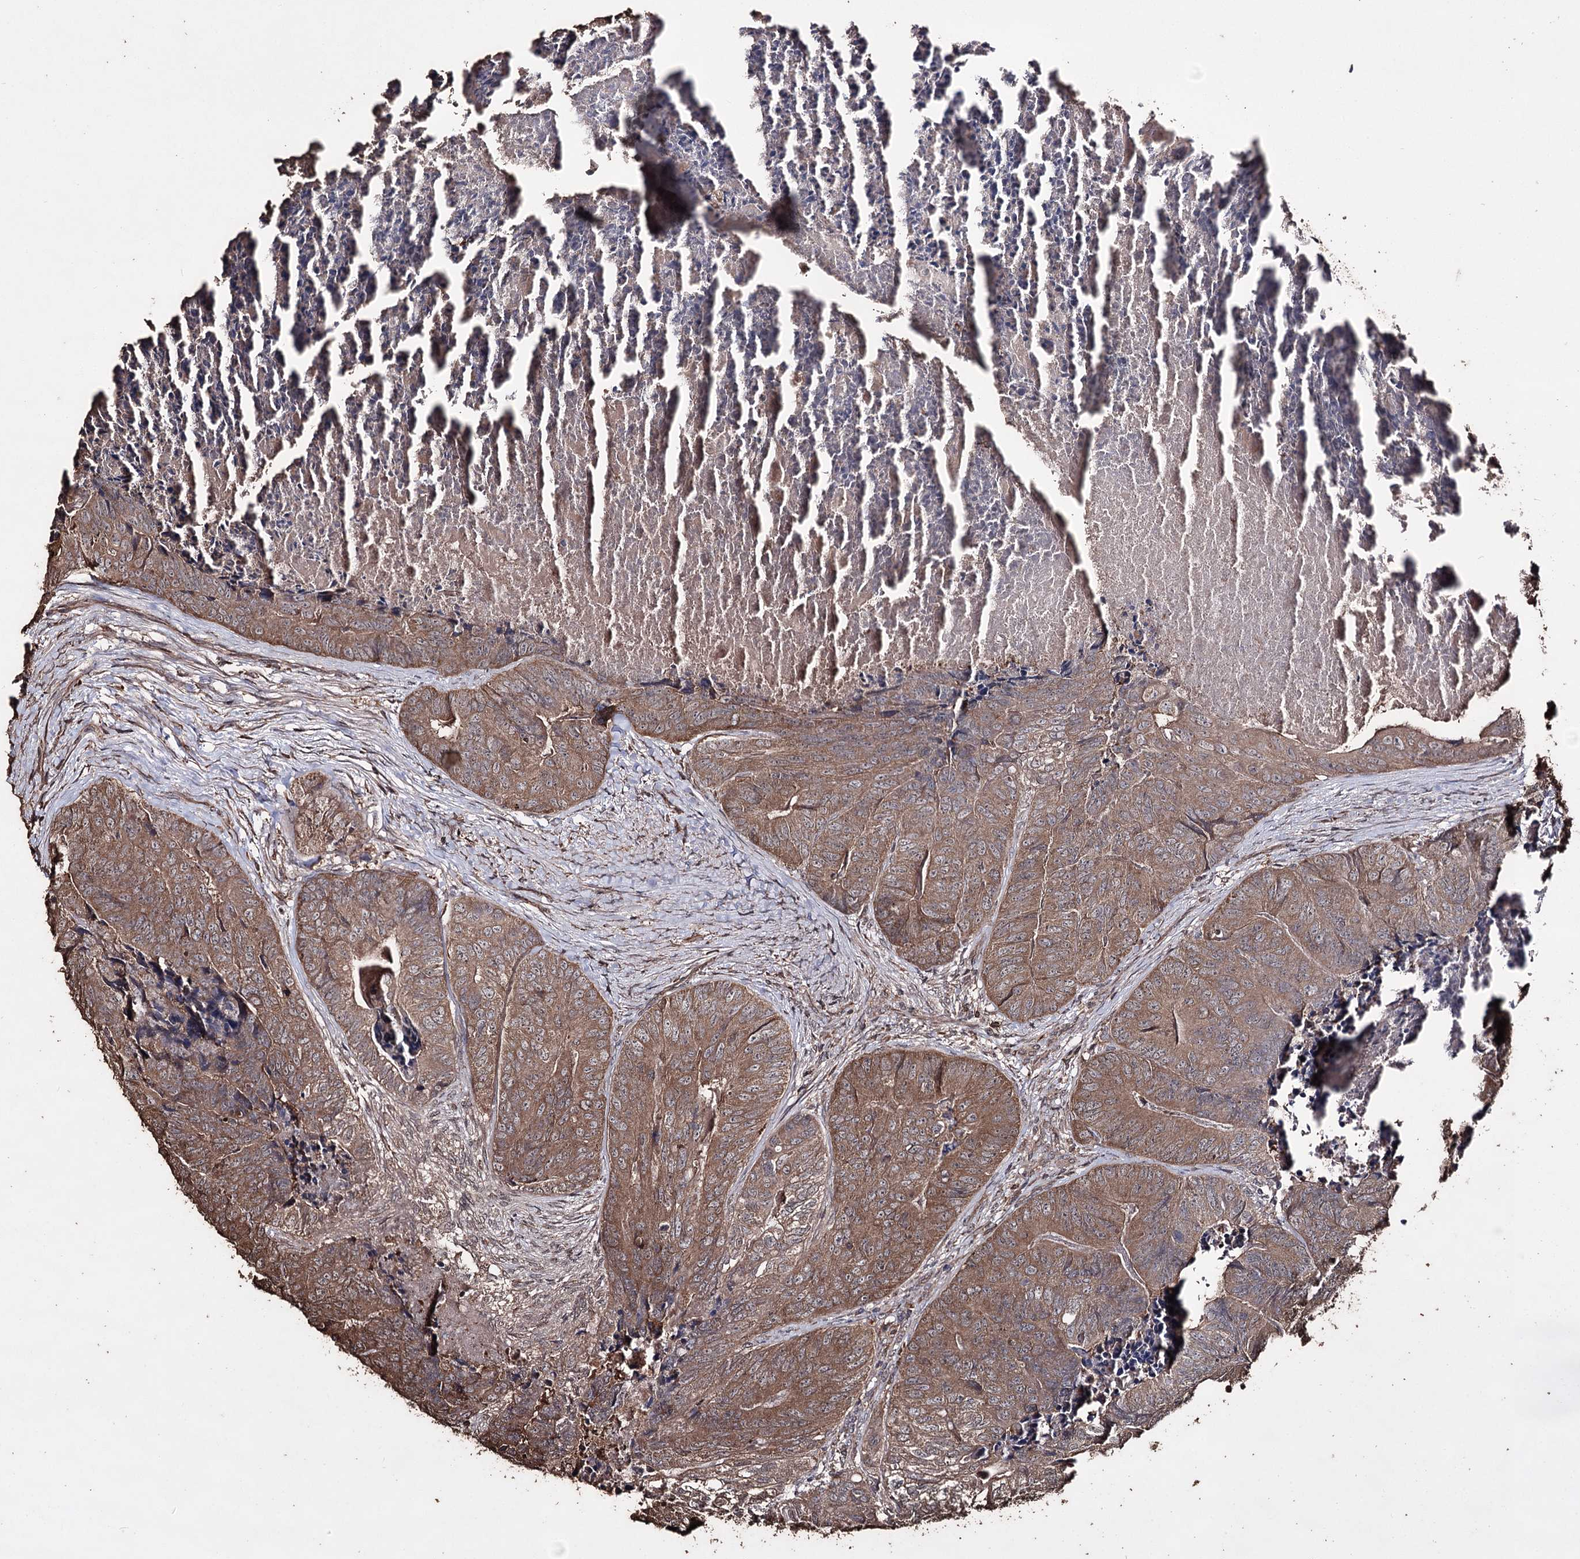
{"staining": {"intensity": "moderate", "quantity": ">75%", "location": "cytoplasmic/membranous"}, "tissue": "colorectal cancer", "cell_type": "Tumor cells", "image_type": "cancer", "snomed": [{"axis": "morphology", "description": "Adenocarcinoma, NOS"}, {"axis": "topography", "description": "Colon"}], "caption": "High-power microscopy captured an immunohistochemistry image of colorectal cancer, revealing moderate cytoplasmic/membranous staining in about >75% of tumor cells.", "gene": "ZNF662", "patient": {"sex": "female", "age": 67}}